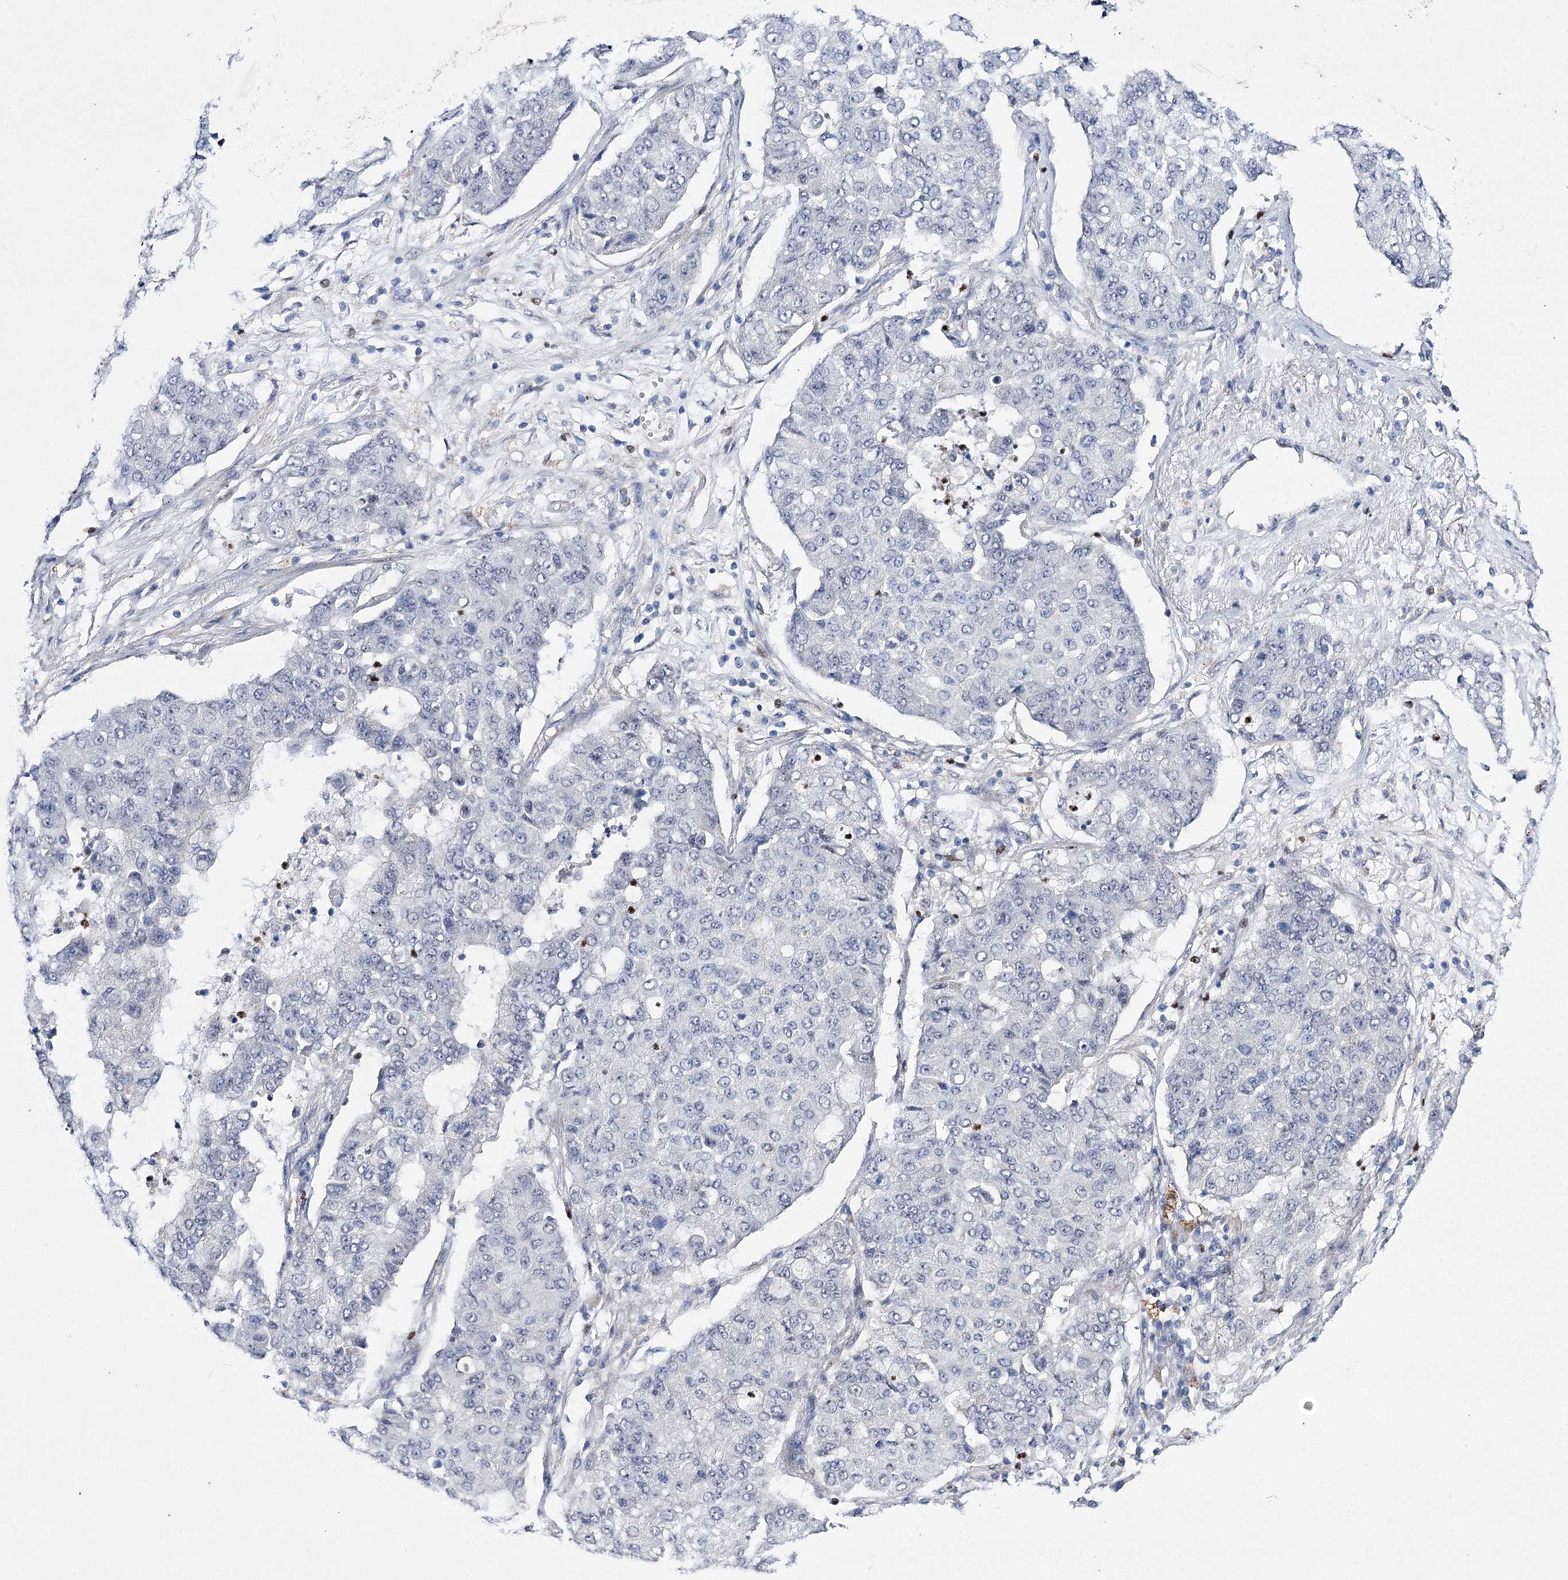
{"staining": {"intensity": "negative", "quantity": "none", "location": "none"}, "tissue": "lung cancer", "cell_type": "Tumor cells", "image_type": "cancer", "snomed": [{"axis": "morphology", "description": "Squamous cell carcinoma, NOS"}, {"axis": "topography", "description": "Lung"}], "caption": "Immunohistochemistry (IHC) photomicrograph of neoplastic tissue: lung cancer (squamous cell carcinoma) stained with DAB demonstrates no significant protein staining in tumor cells.", "gene": "THAP6", "patient": {"sex": "male", "age": 74}}